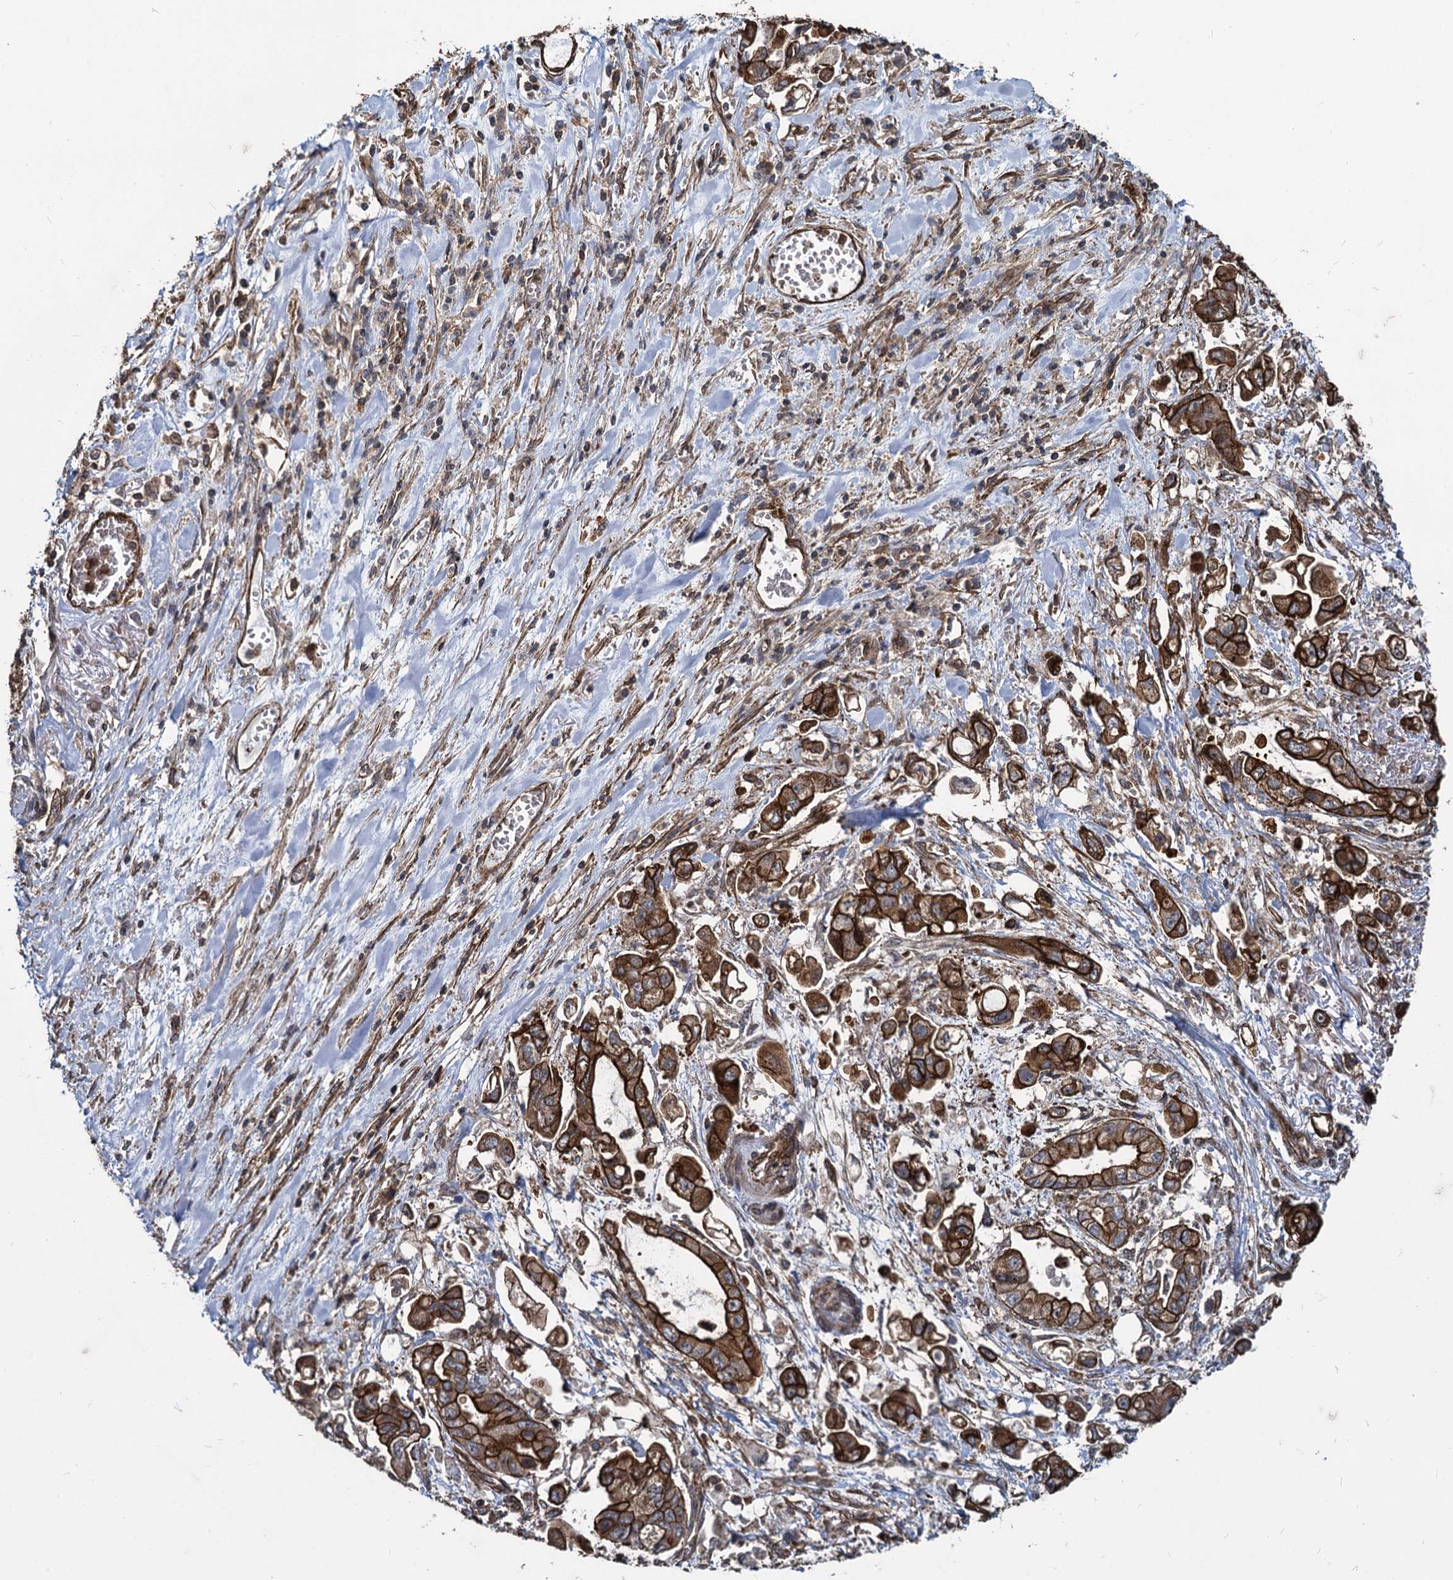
{"staining": {"intensity": "strong", "quantity": ">75%", "location": "cytoplasmic/membranous"}, "tissue": "stomach cancer", "cell_type": "Tumor cells", "image_type": "cancer", "snomed": [{"axis": "morphology", "description": "Adenocarcinoma, NOS"}, {"axis": "topography", "description": "Stomach"}], "caption": "The micrograph shows a brown stain indicating the presence of a protein in the cytoplasmic/membranous of tumor cells in stomach adenocarcinoma.", "gene": "SVIP", "patient": {"sex": "male", "age": 62}}